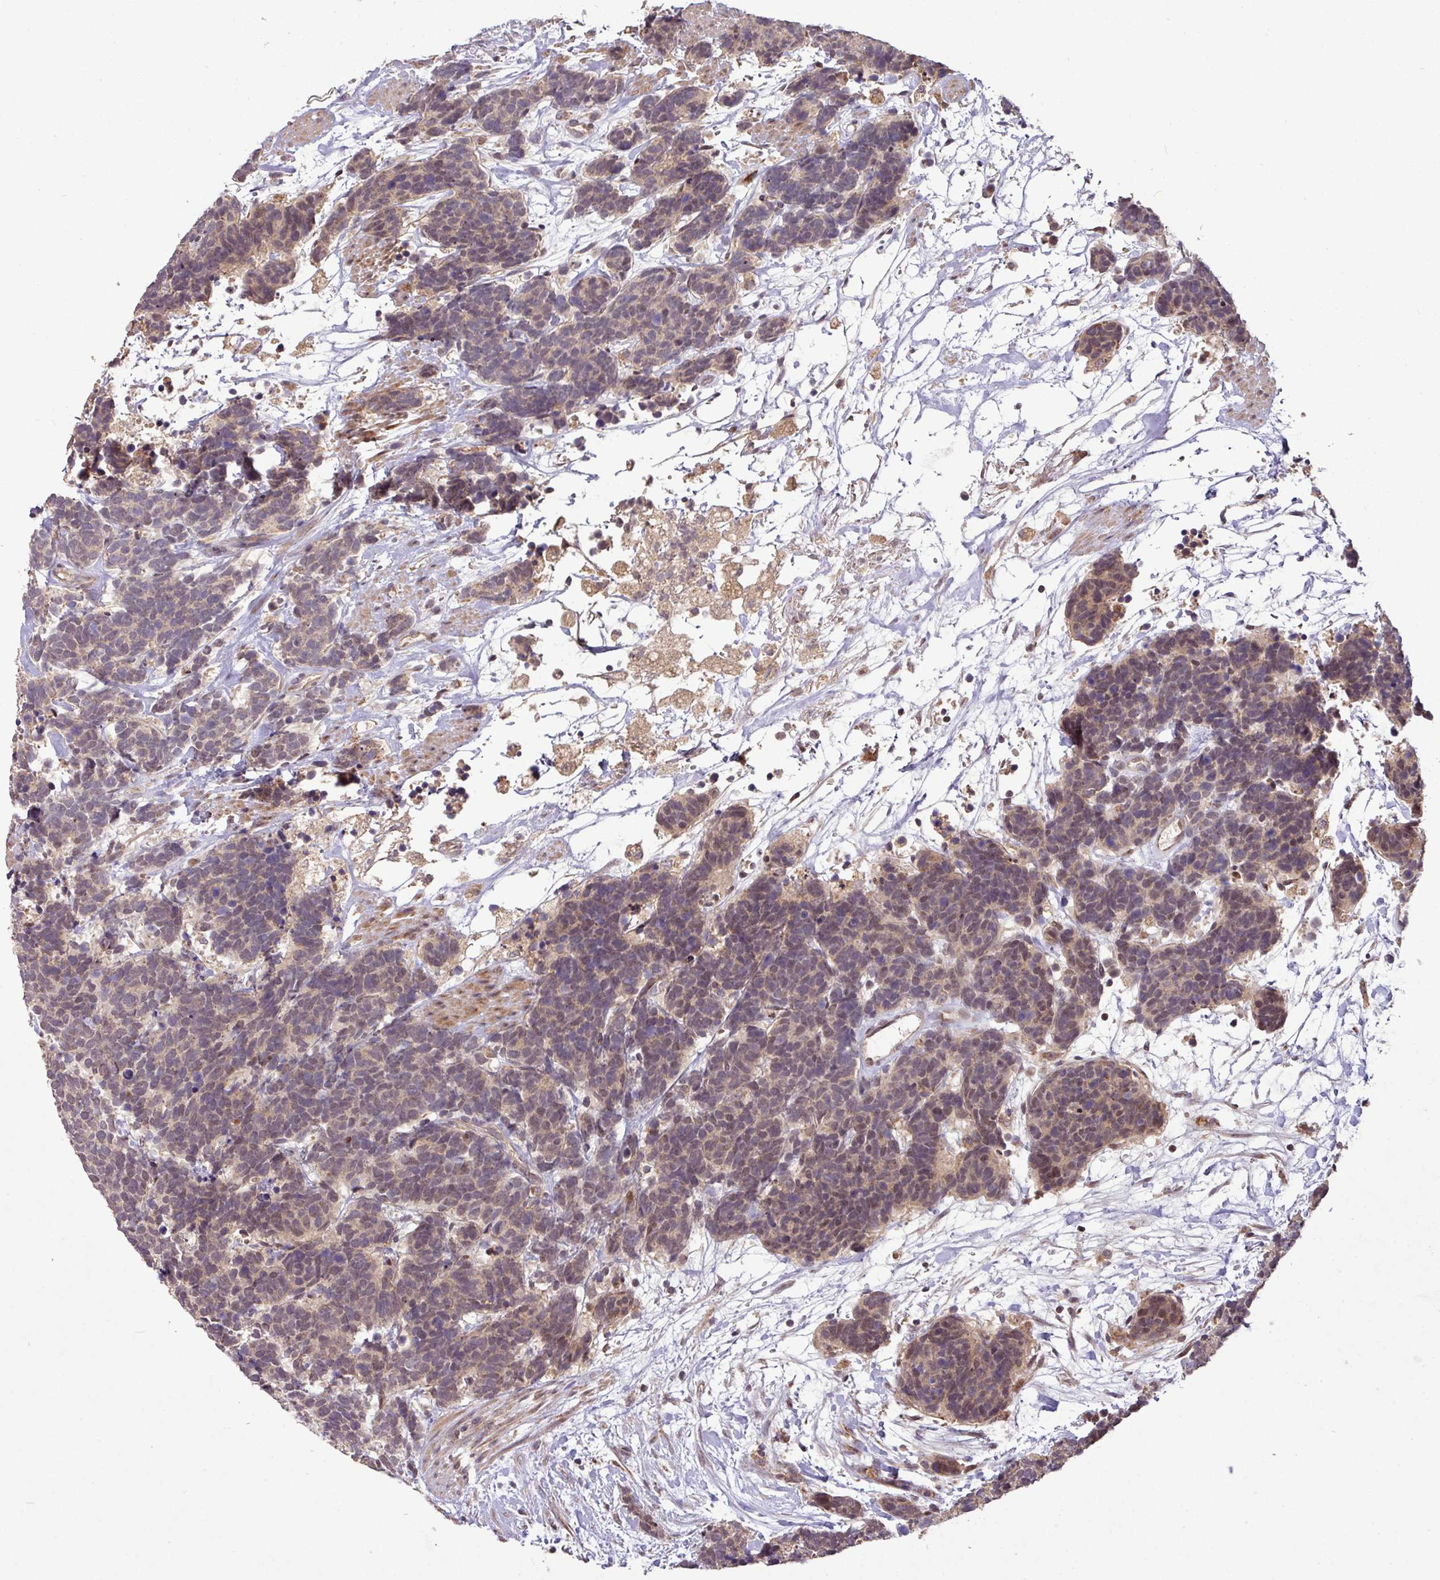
{"staining": {"intensity": "weak", "quantity": ">75%", "location": "cytoplasmic/membranous,nuclear"}, "tissue": "carcinoid", "cell_type": "Tumor cells", "image_type": "cancer", "snomed": [{"axis": "morphology", "description": "Carcinoma, NOS"}, {"axis": "morphology", "description": "Carcinoid, malignant, NOS"}, {"axis": "topography", "description": "Prostate"}], "caption": "Human carcinoma stained with a protein marker exhibits weak staining in tumor cells.", "gene": "YPEL3", "patient": {"sex": "male", "age": 57}}